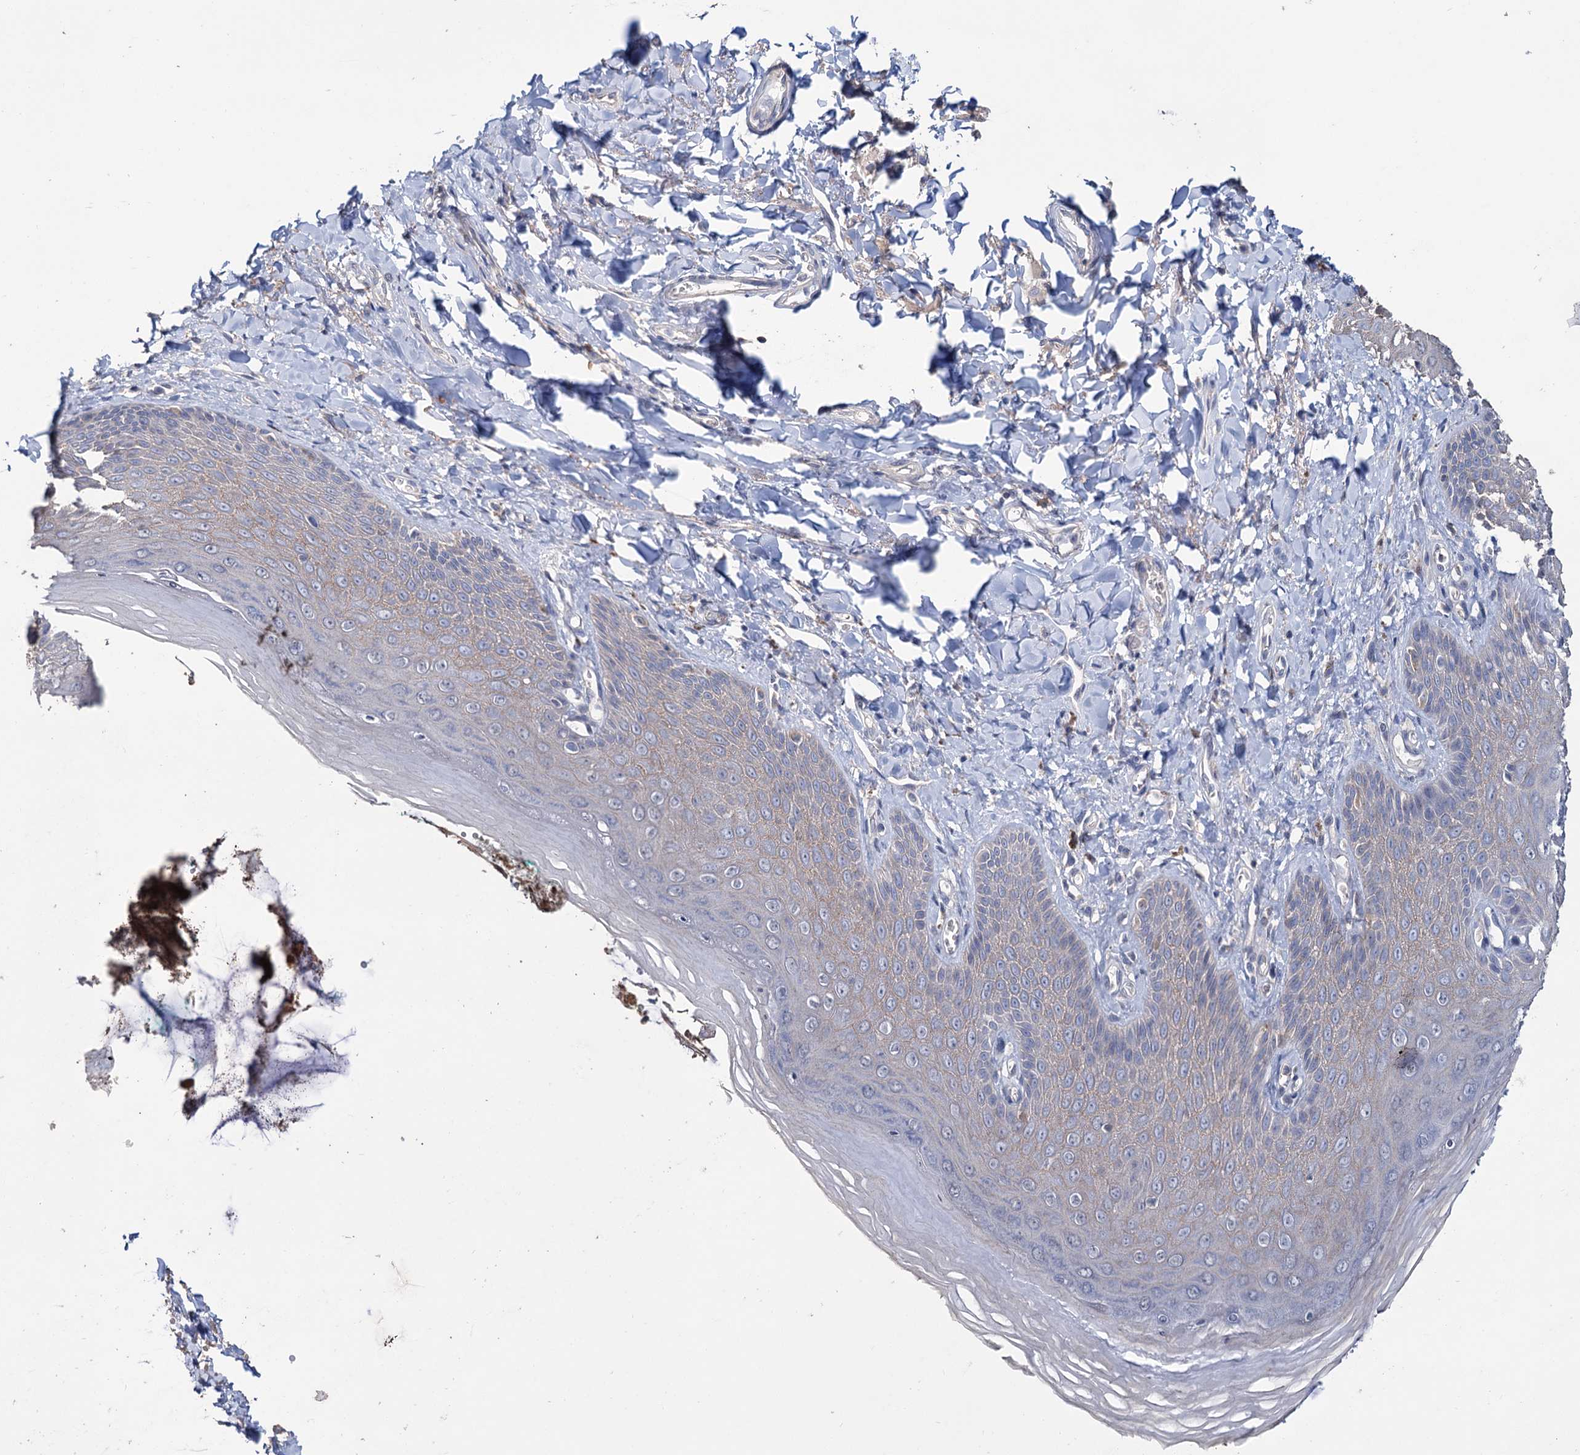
{"staining": {"intensity": "weak", "quantity": "<25%", "location": "cytoplasmic/membranous"}, "tissue": "skin", "cell_type": "Epidermal cells", "image_type": "normal", "snomed": [{"axis": "morphology", "description": "Normal tissue, NOS"}, {"axis": "topography", "description": "Anal"}], "caption": "This is a histopathology image of immunohistochemistry staining of normal skin, which shows no staining in epidermal cells.", "gene": "EPB41L5", "patient": {"sex": "male", "age": 78}}